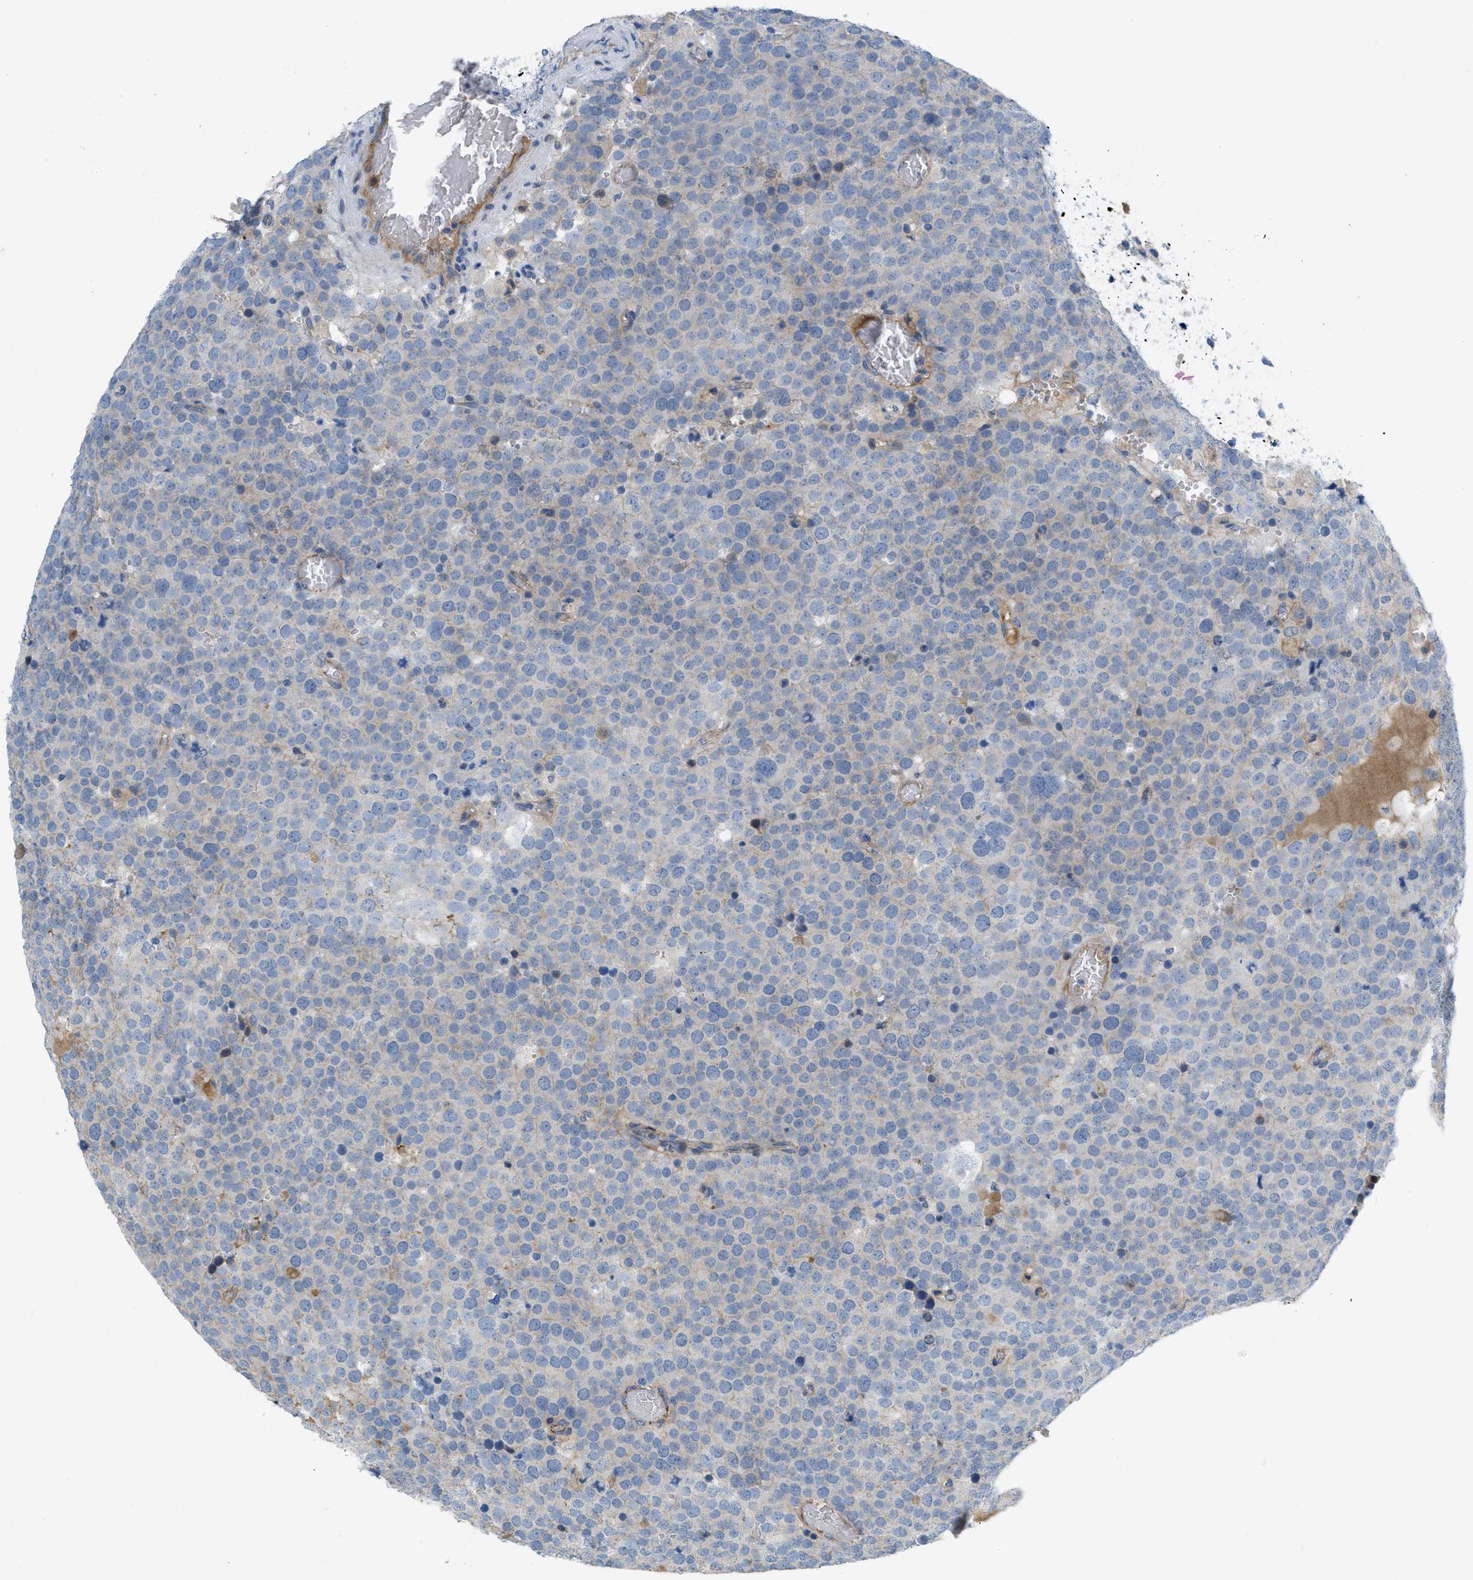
{"staining": {"intensity": "negative", "quantity": "none", "location": "none"}, "tissue": "testis cancer", "cell_type": "Tumor cells", "image_type": "cancer", "snomed": [{"axis": "morphology", "description": "Normal tissue, NOS"}, {"axis": "morphology", "description": "Seminoma, NOS"}, {"axis": "topography", "description": "Testis"}], "caption": "This is an immunohistochemistry histopathology image of human testis cancer (seminoma). There is no positivity in tumor cells.", "gene": "CRB3", "patient": {"sex": "male", "age": 71}}